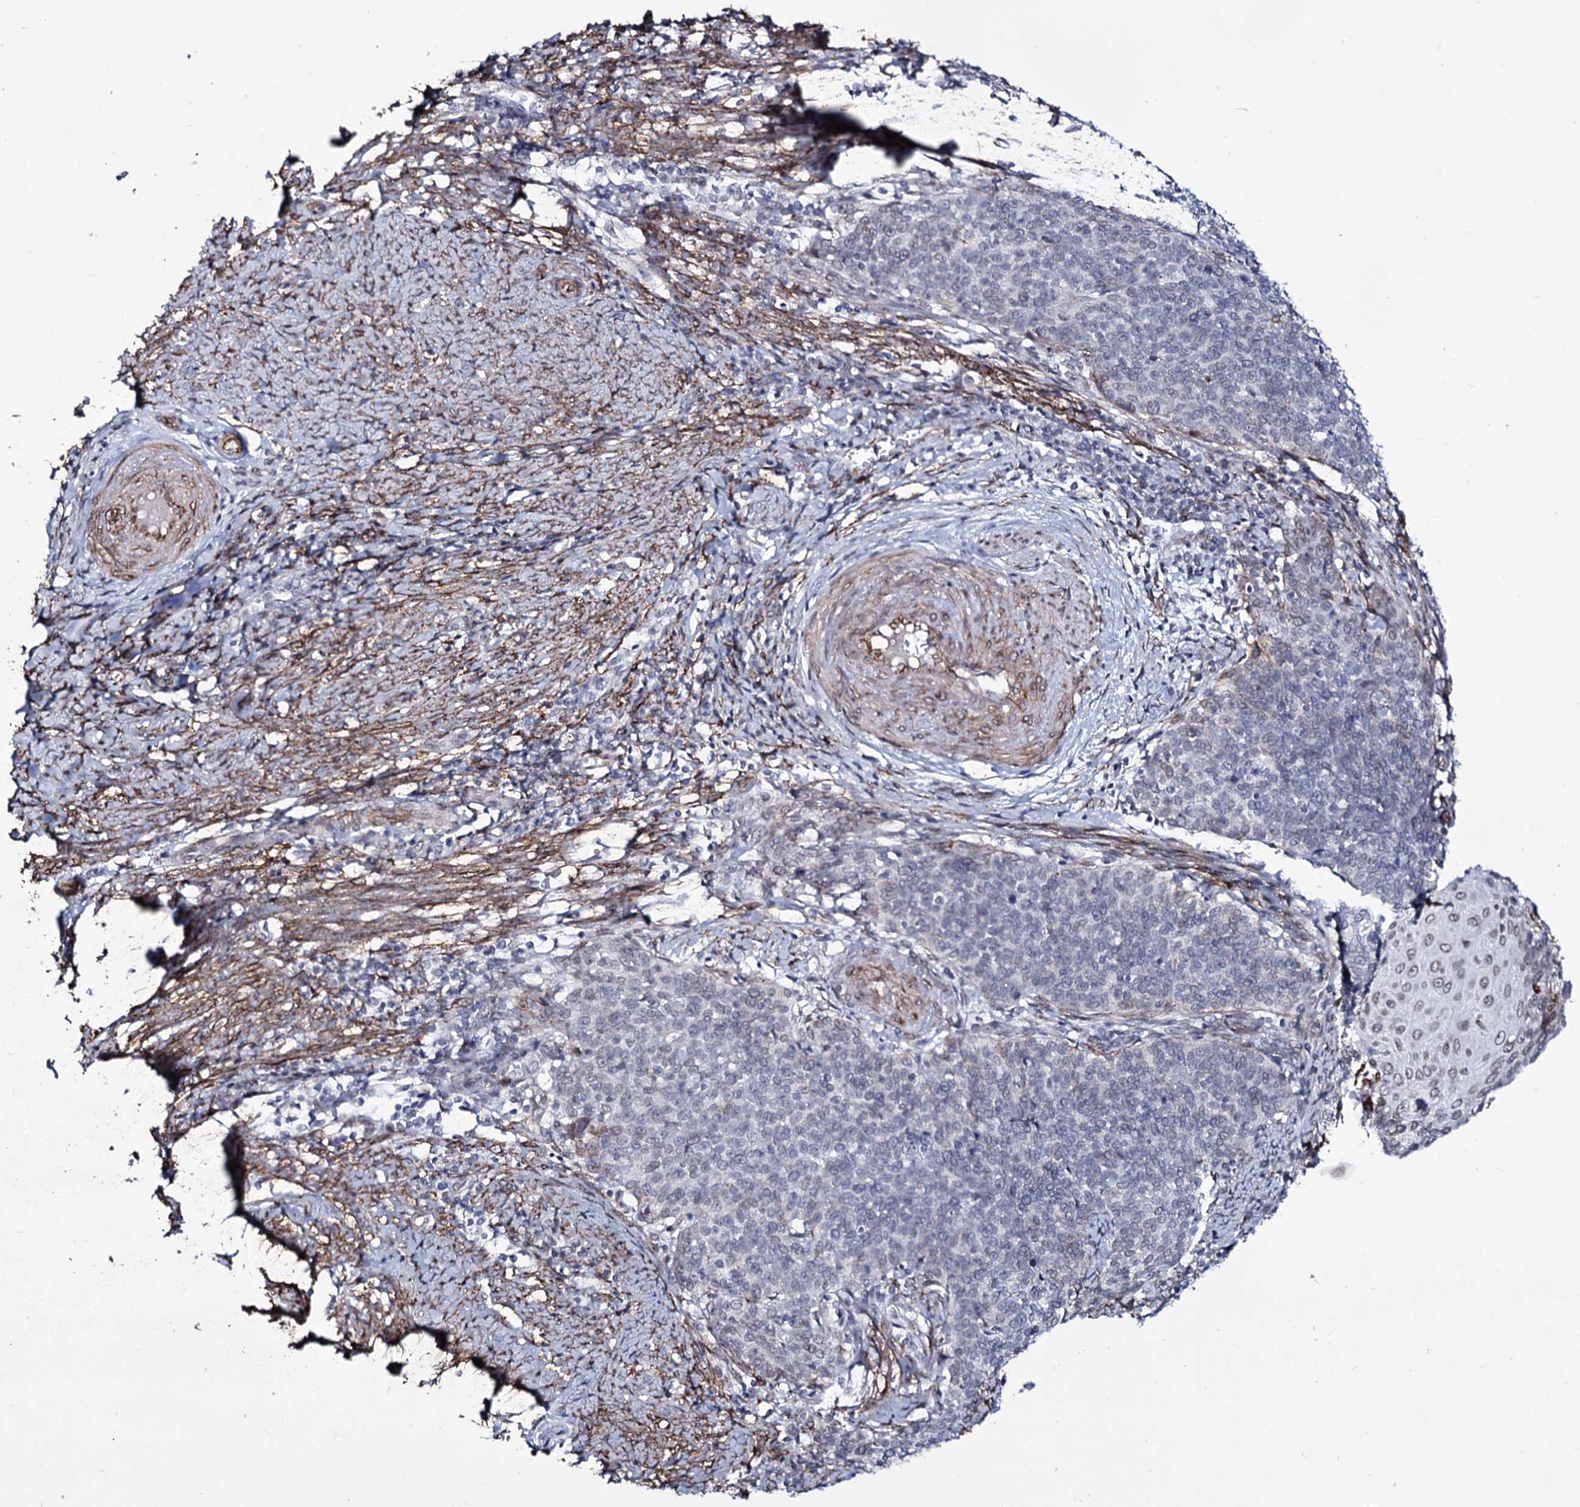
{"staining": {"intensity": "negative", "quantity": "none", "location": "none"}, "tissue": "cervical cancer", "cell_type": "Tumor cells", "image_type": "cancer", "snomed": [{"axis": "morphology", "description": "Squamous cell carcinoma, NOS"}, {"axis": "topography", "description": "Cervix"}], "caption": "This photomicrograph is of cervical squamous cell carcinoma stained with immunohistochemistry to label a protein in brown with the nuclei are counter-stained blue. There is no staining in tumor cells. The staining was performed using DAB (3,3'-diaminobenzidine) to visualize the protein expression in brown, while the nuclei were stained in blue with hematoxylin (Magnification: 20x).", "gene": "ZC3H12C", "patient": {"sex": "female", "age": 39}}